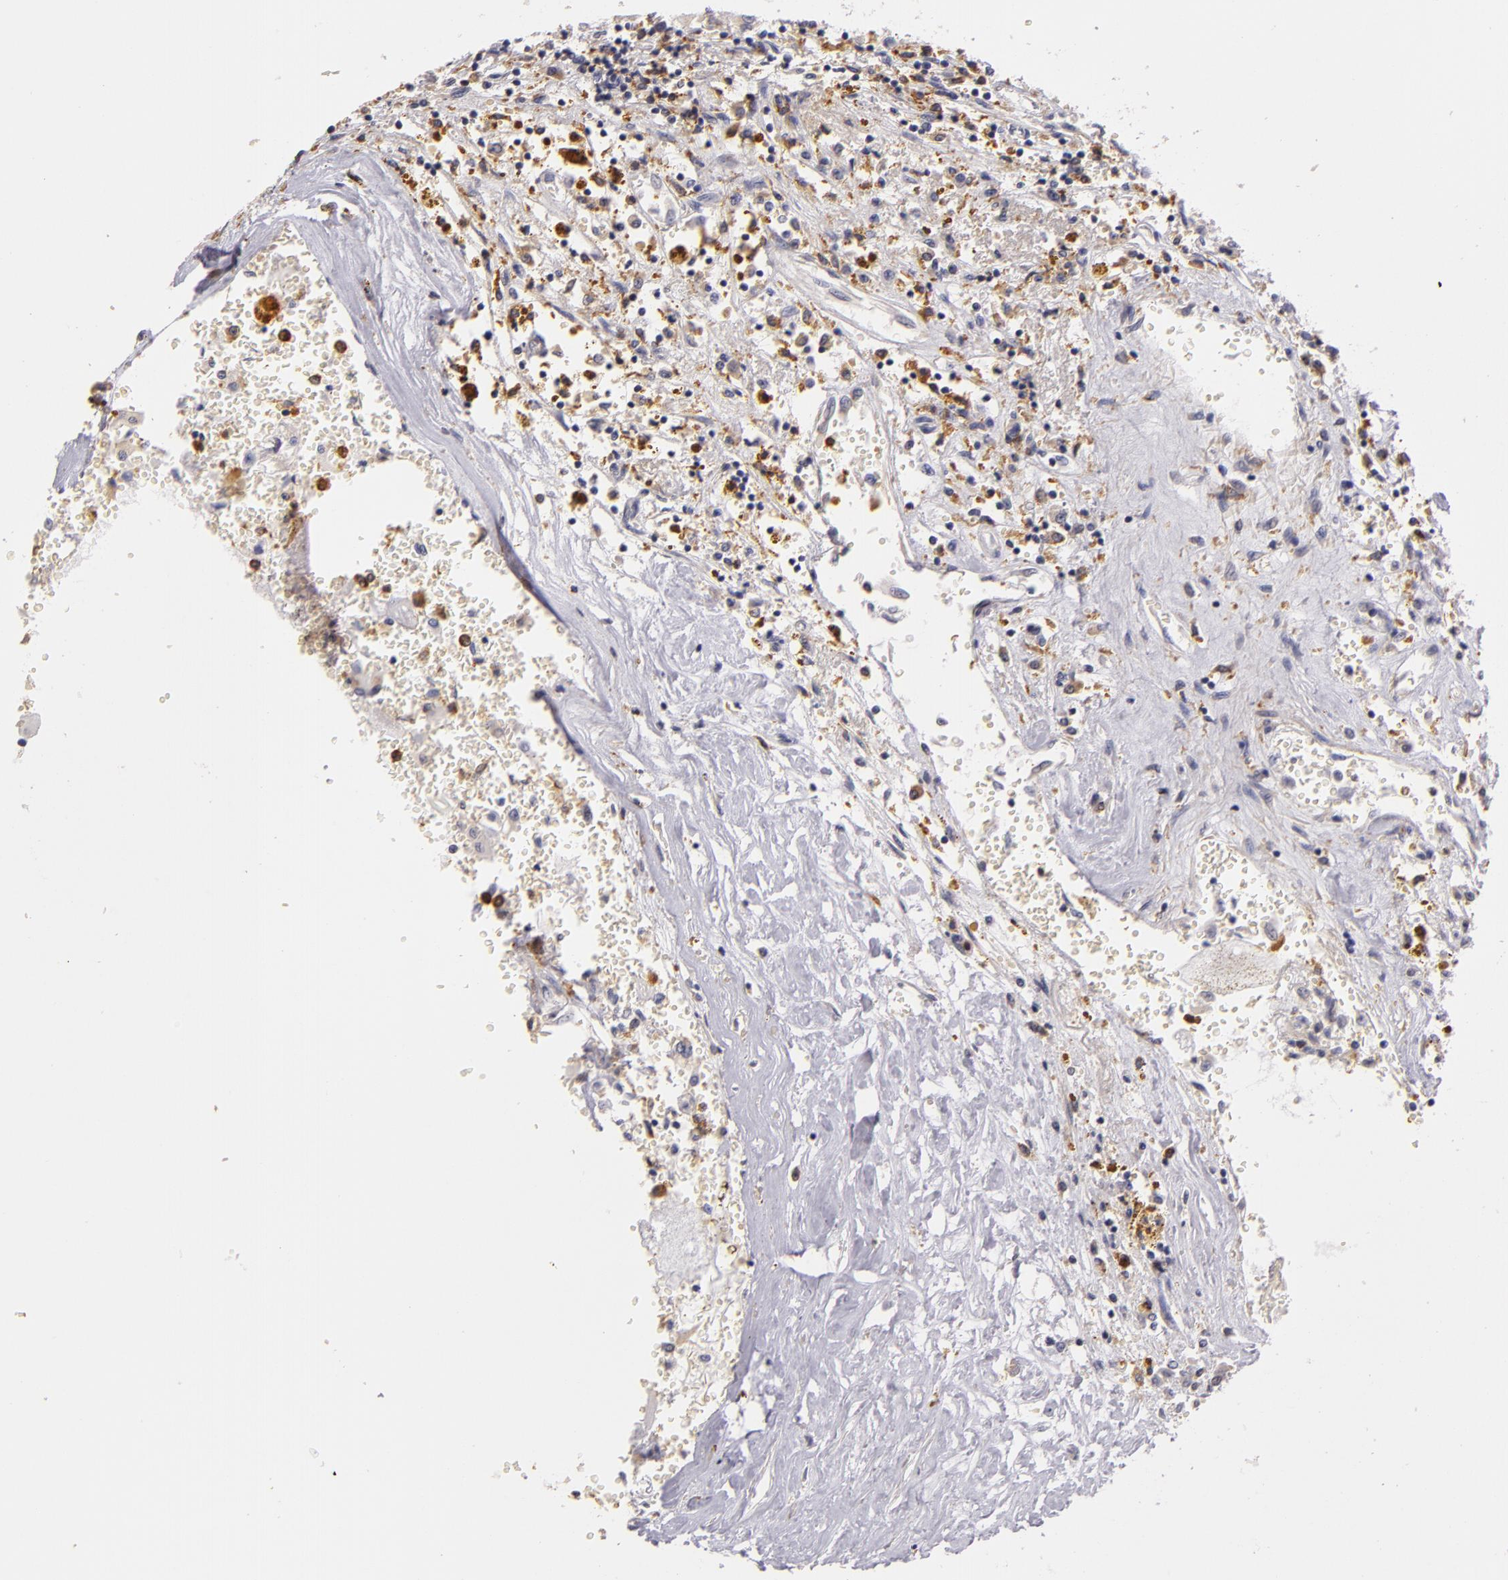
{"staining": {"intensity": "negative", "quantity": "none", "location": "none"}, "tissue": "renal cancer", "cell_type": "Tumor cells", "image_type": "cancer", "snomed": [{"axis": "morphology", "description": "Adenocarcinoma, NOS"}, {"axis": "topography", "description": "Kidney"}], "caption": "Tumor cells are negative for protein expression in human renal cancer (adenocarcinoma).", "gene": "TLR8", "patient": {"sex": "male", "age": 78}}